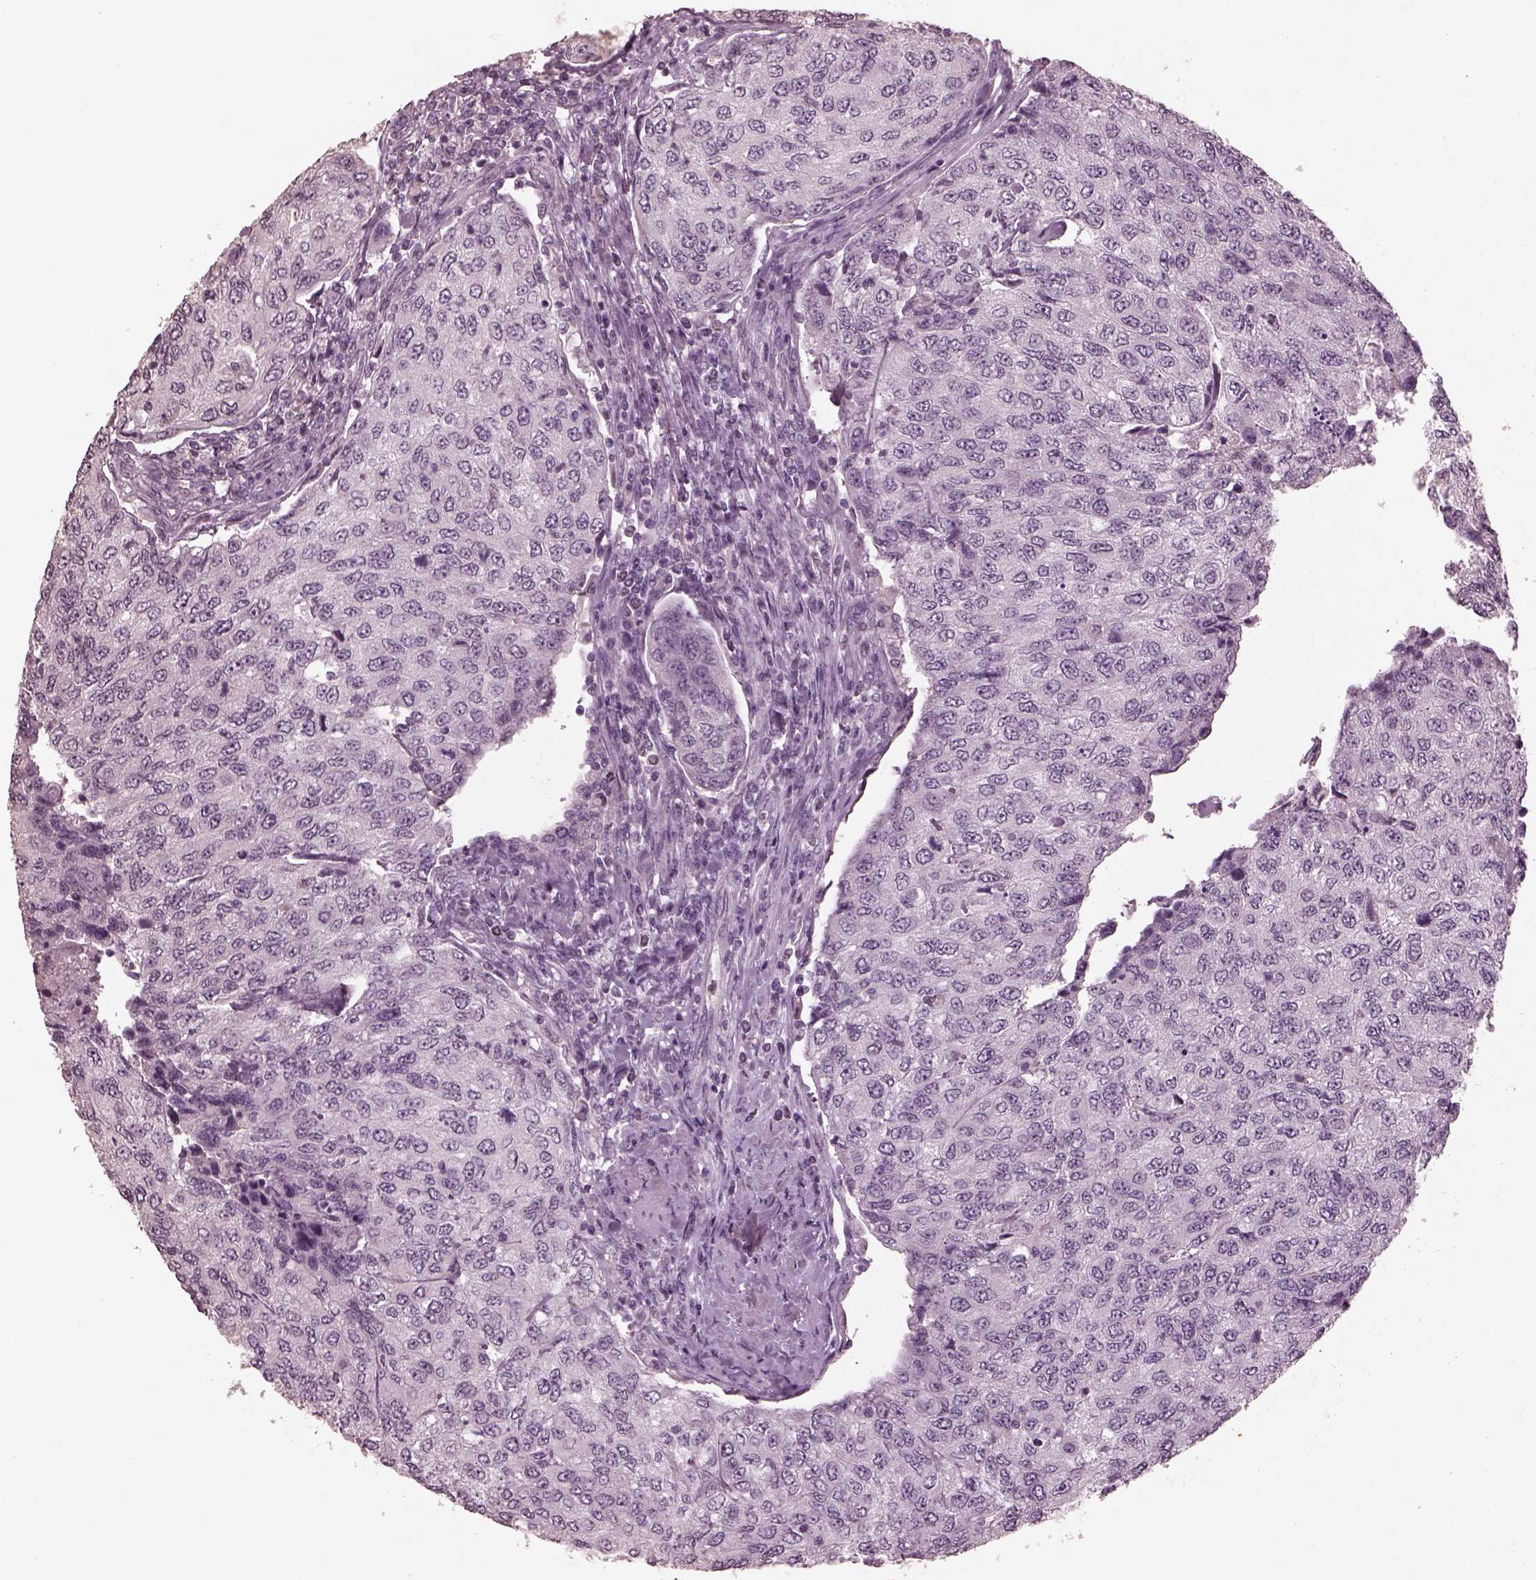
{"staining": {"intensity": "negative", "quantity": "none", "location": "none"}, "tissue": "urothelial cancer", "cell_type": "Tumor cells", "image_type": "cancer", "snomed": [{"axis": "morphology", "description": "Urothelial carcinoma, High grade"}, {"axis": "topography", "description": "Urinary bladder"}], "caption": "Immunohistochemistry (IHC) of human urothelial cancer demonstrates no positivity in tumor cells.", "gene": "TSKS", "patient": {"sex": "female", "age": 78}}